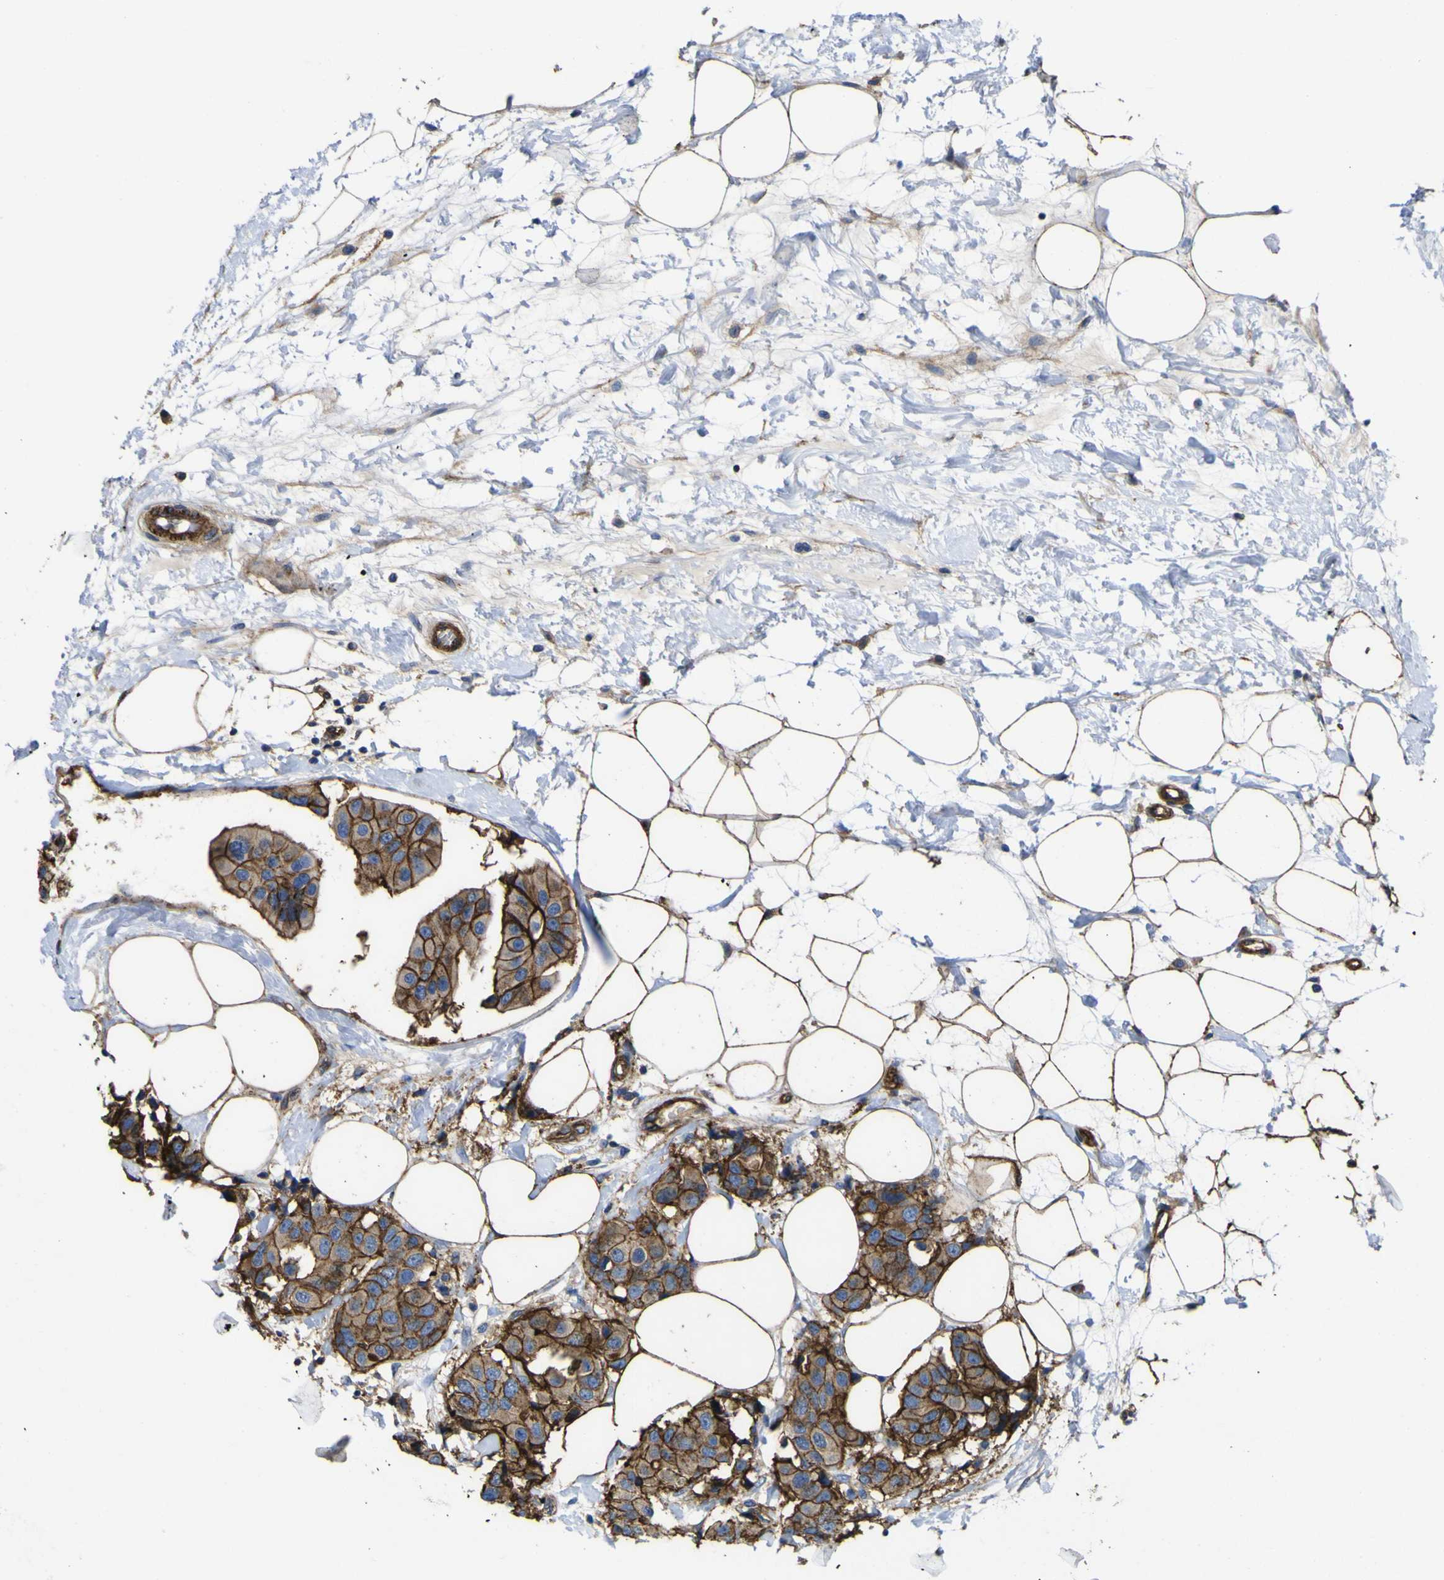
{"staining": {"intensity": "moderate", "quantity": ">75%", "location": "cytoplasmic/membranous"}, "tissue": "breast cancer", "cell_type": "Tumor cells", "image_type": "cancer", "snomed": [{"axis": "morphology", "description": "Normal tissue, NOS"}, {"axis": "morphology", "description": "Duct carcinoma"}, {"axis": "topography", "description": "Breast"}], "caption": "This is an image of IHC staining of intraductal carcinoma (breast), which shows moderate positivity in the cytoplasmic/membranous of tumor cells.", "gene": "CD151", "patient": {"sex": "female", "age": 39}}